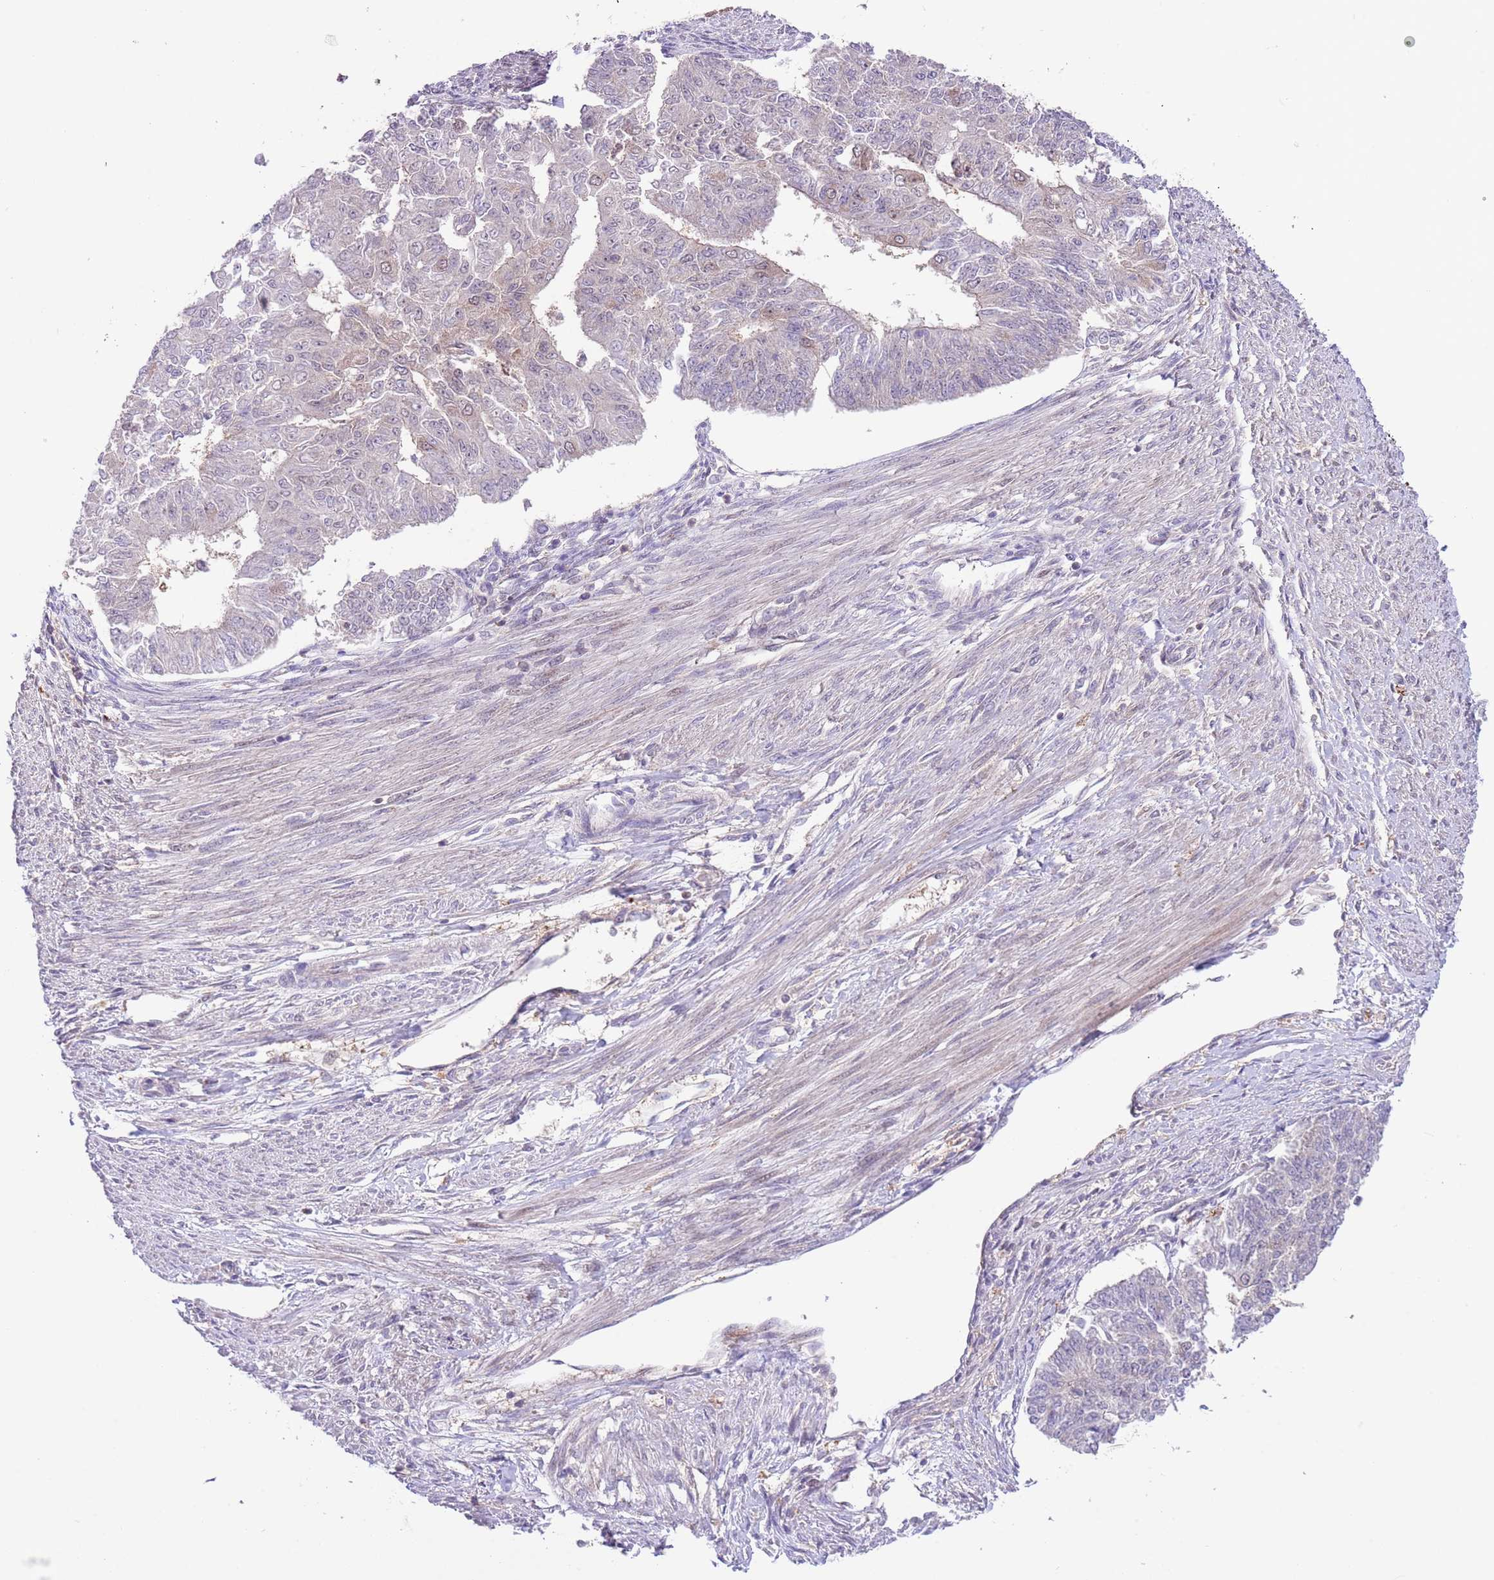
{"staining": {"intensity": "negative", "quantity": "none", "location": "none"}, "tissue": "endometrial cancer", "cell_type": "Tumor cells", "image_type": "cancer", "snomed": [{"axis": "morphology", "description": "Adenocarcinoma, NOS"}, {"axis": "topography", "description": "Endometrium"}], "caption": "This is an immunohistochemistry (IHC) micrograph of human adenocarcinoma (endometrial). There is no positivity in tumor cells.", "gene": "HDHD2", "patient": {"sex": "female", "age": 32}}